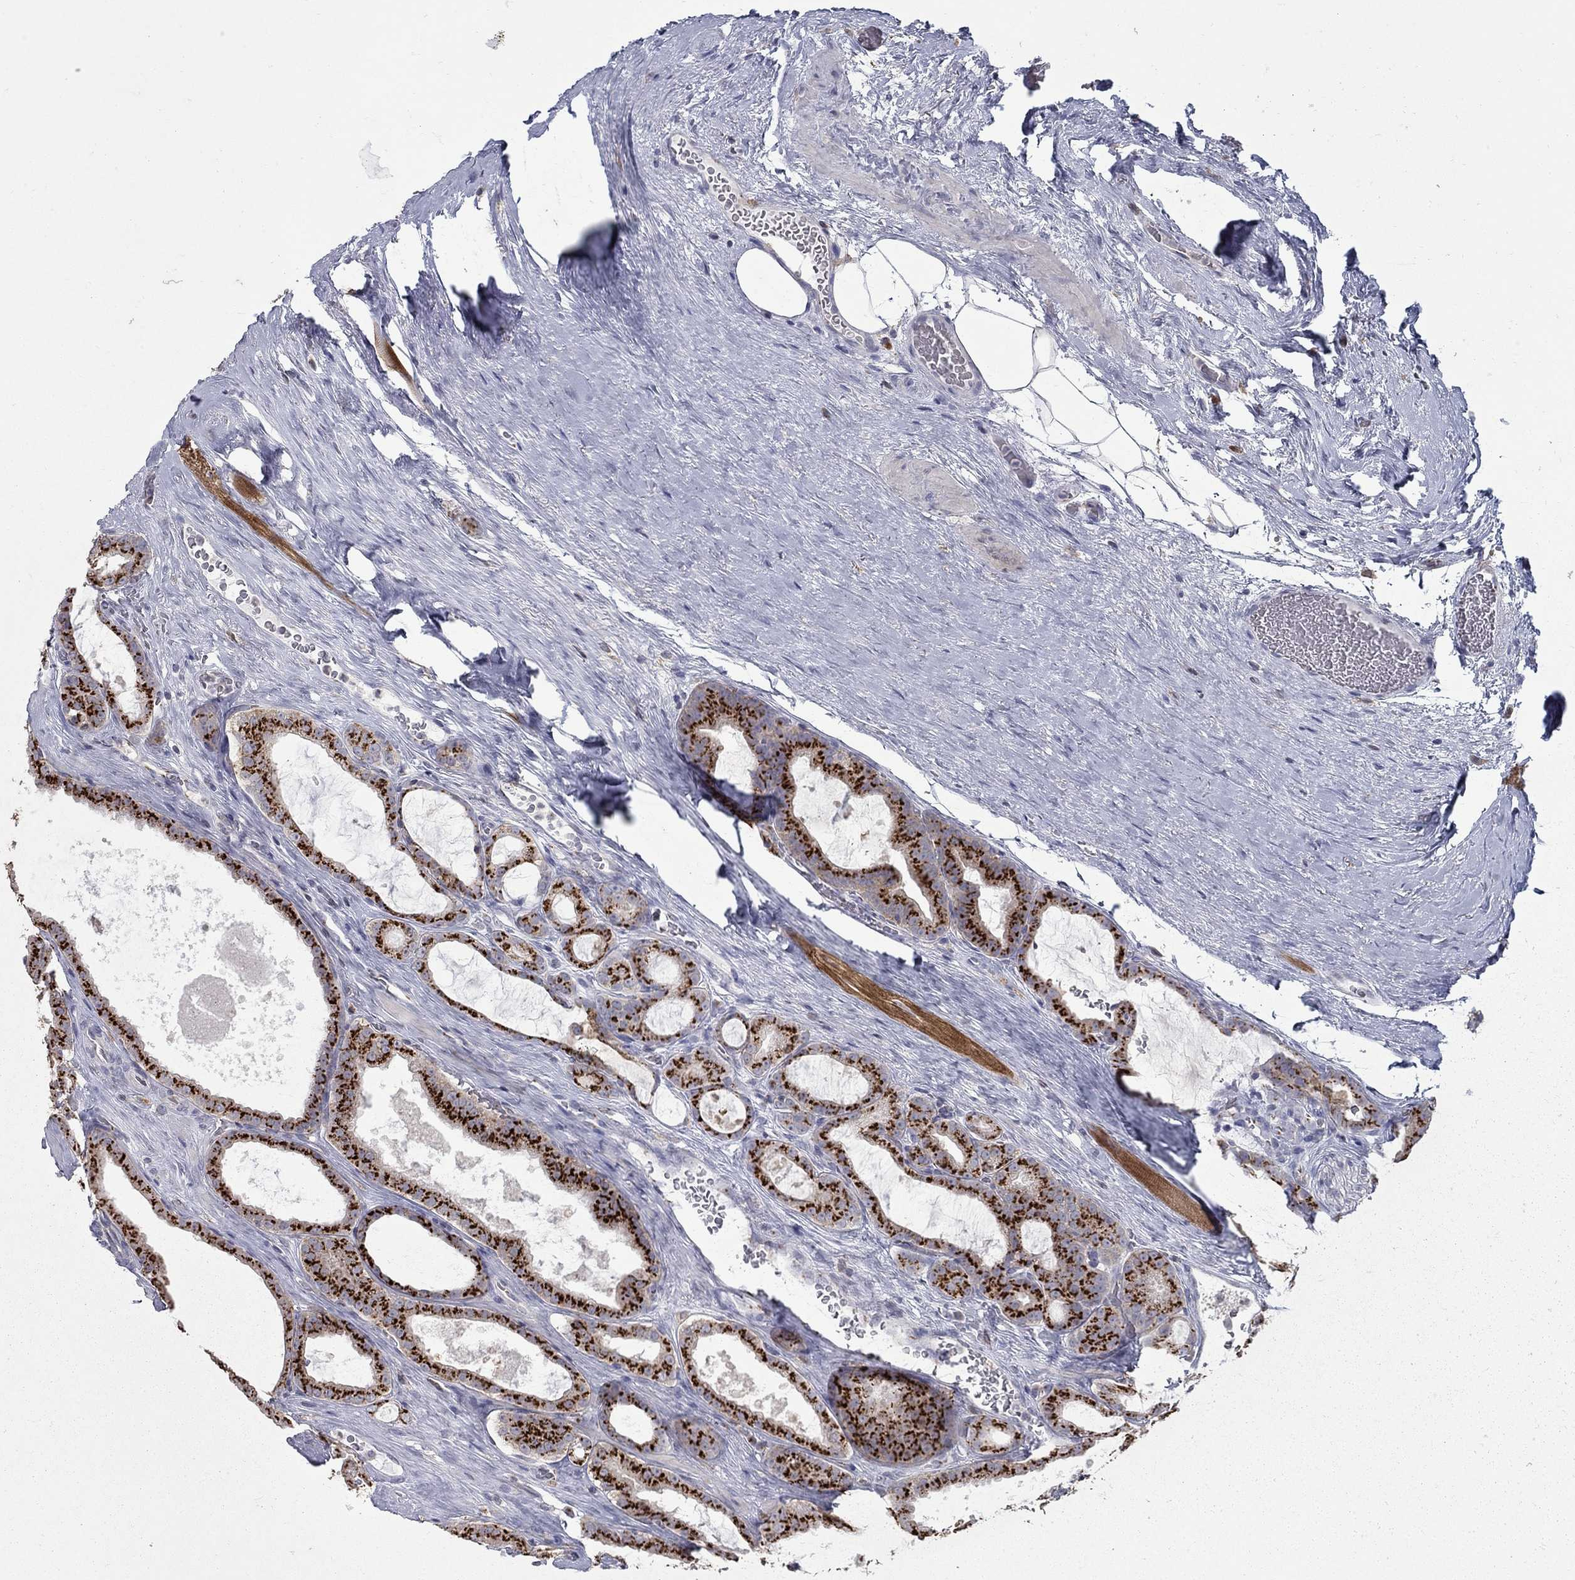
{"staining": {"intensity": "strong", "quantity": ">75%", "location": "cytoplasmic/membranous"}, "tissue": "prostate cancer", "cell_type": "Tumor cells", "image_type": "cancer", "snomed": [{"axis": "morphology", "description": "Adenocarcinoma, NOS"}, {"axis": "topography", "description": "Prostate"}], "caption": "This photomicrograph demonstrates immunohistochemistry (IHC) staining of adenocarcinoma (prostate), with high strong cytoplasmic/membranous staining in about >75% of tumor cells.", "gene": "KIAA0319L", "patient": {"sex": "male", "age": 67}}